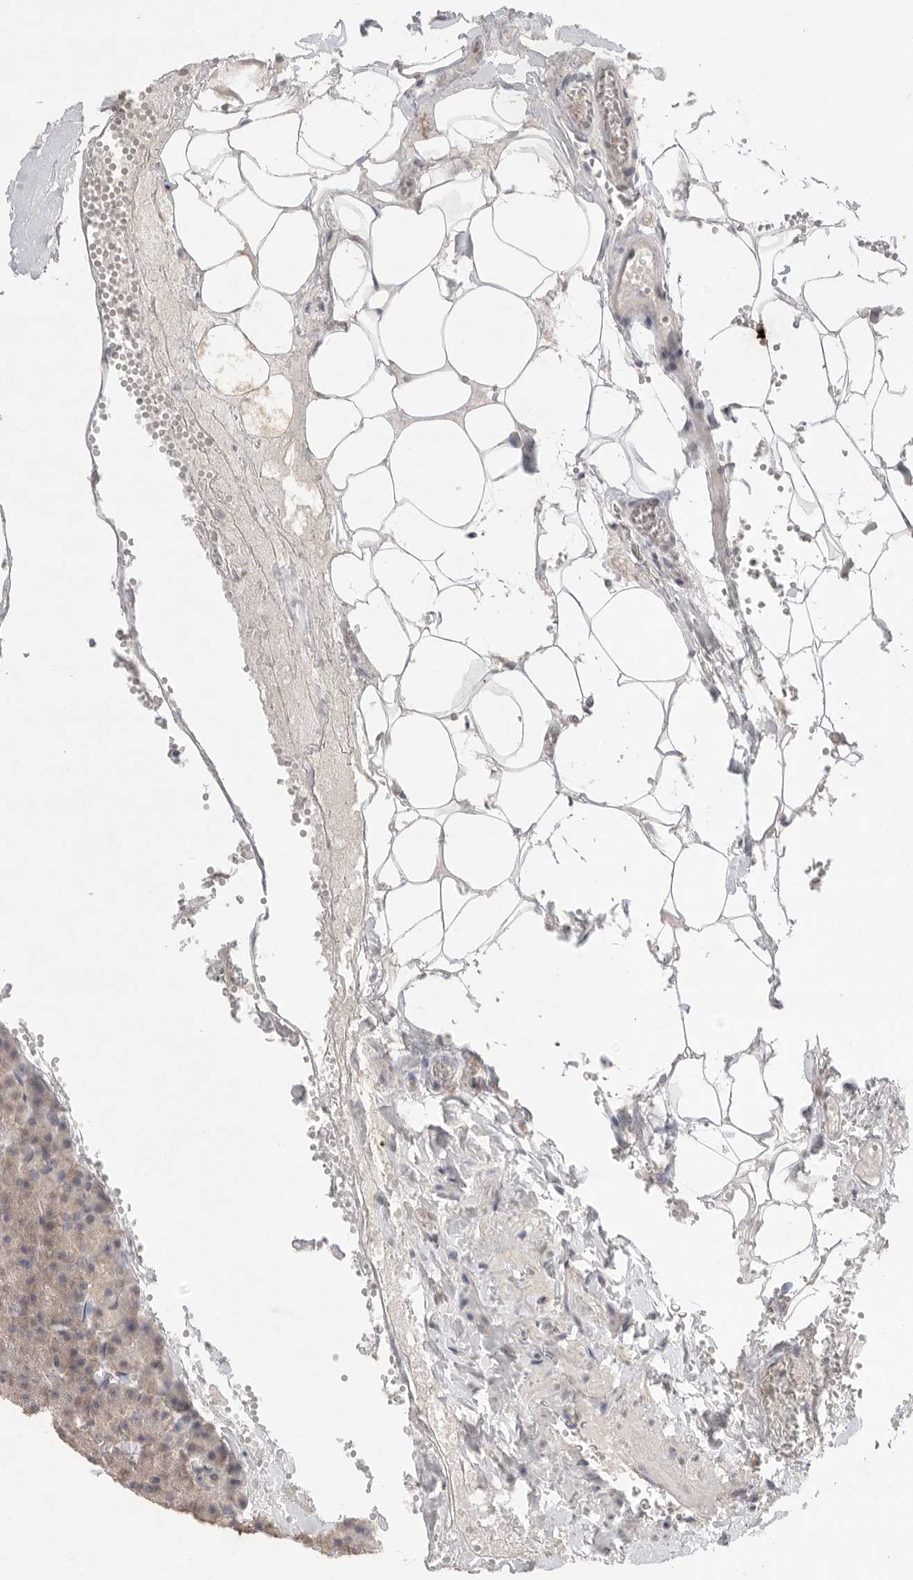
{"staining": {"intensity": "weak", "quantity": ">75%", "location": "cytoplasmic/membranous"}, "tissue": "pancreas", "cell_type": "Exocrine glandular cells", "image_type": "normal", "snomed": [{"axis": "morphology", "description": "Normal tissue, NOS"}, {"axis": "morphology", "description": "Carcinoid, malignant, NOS"}, {"axis": "topography", "description": "Pancreas"}], "caption": "The image exhibits immunohistochemical staining of unremarkable pancreas. There is weak cytoplasmic/membranous expression is appreciated in about >75% of exocrine glandular cells.", "gene": "KLK5", "patient": {"sex": "female", "age": 35}}